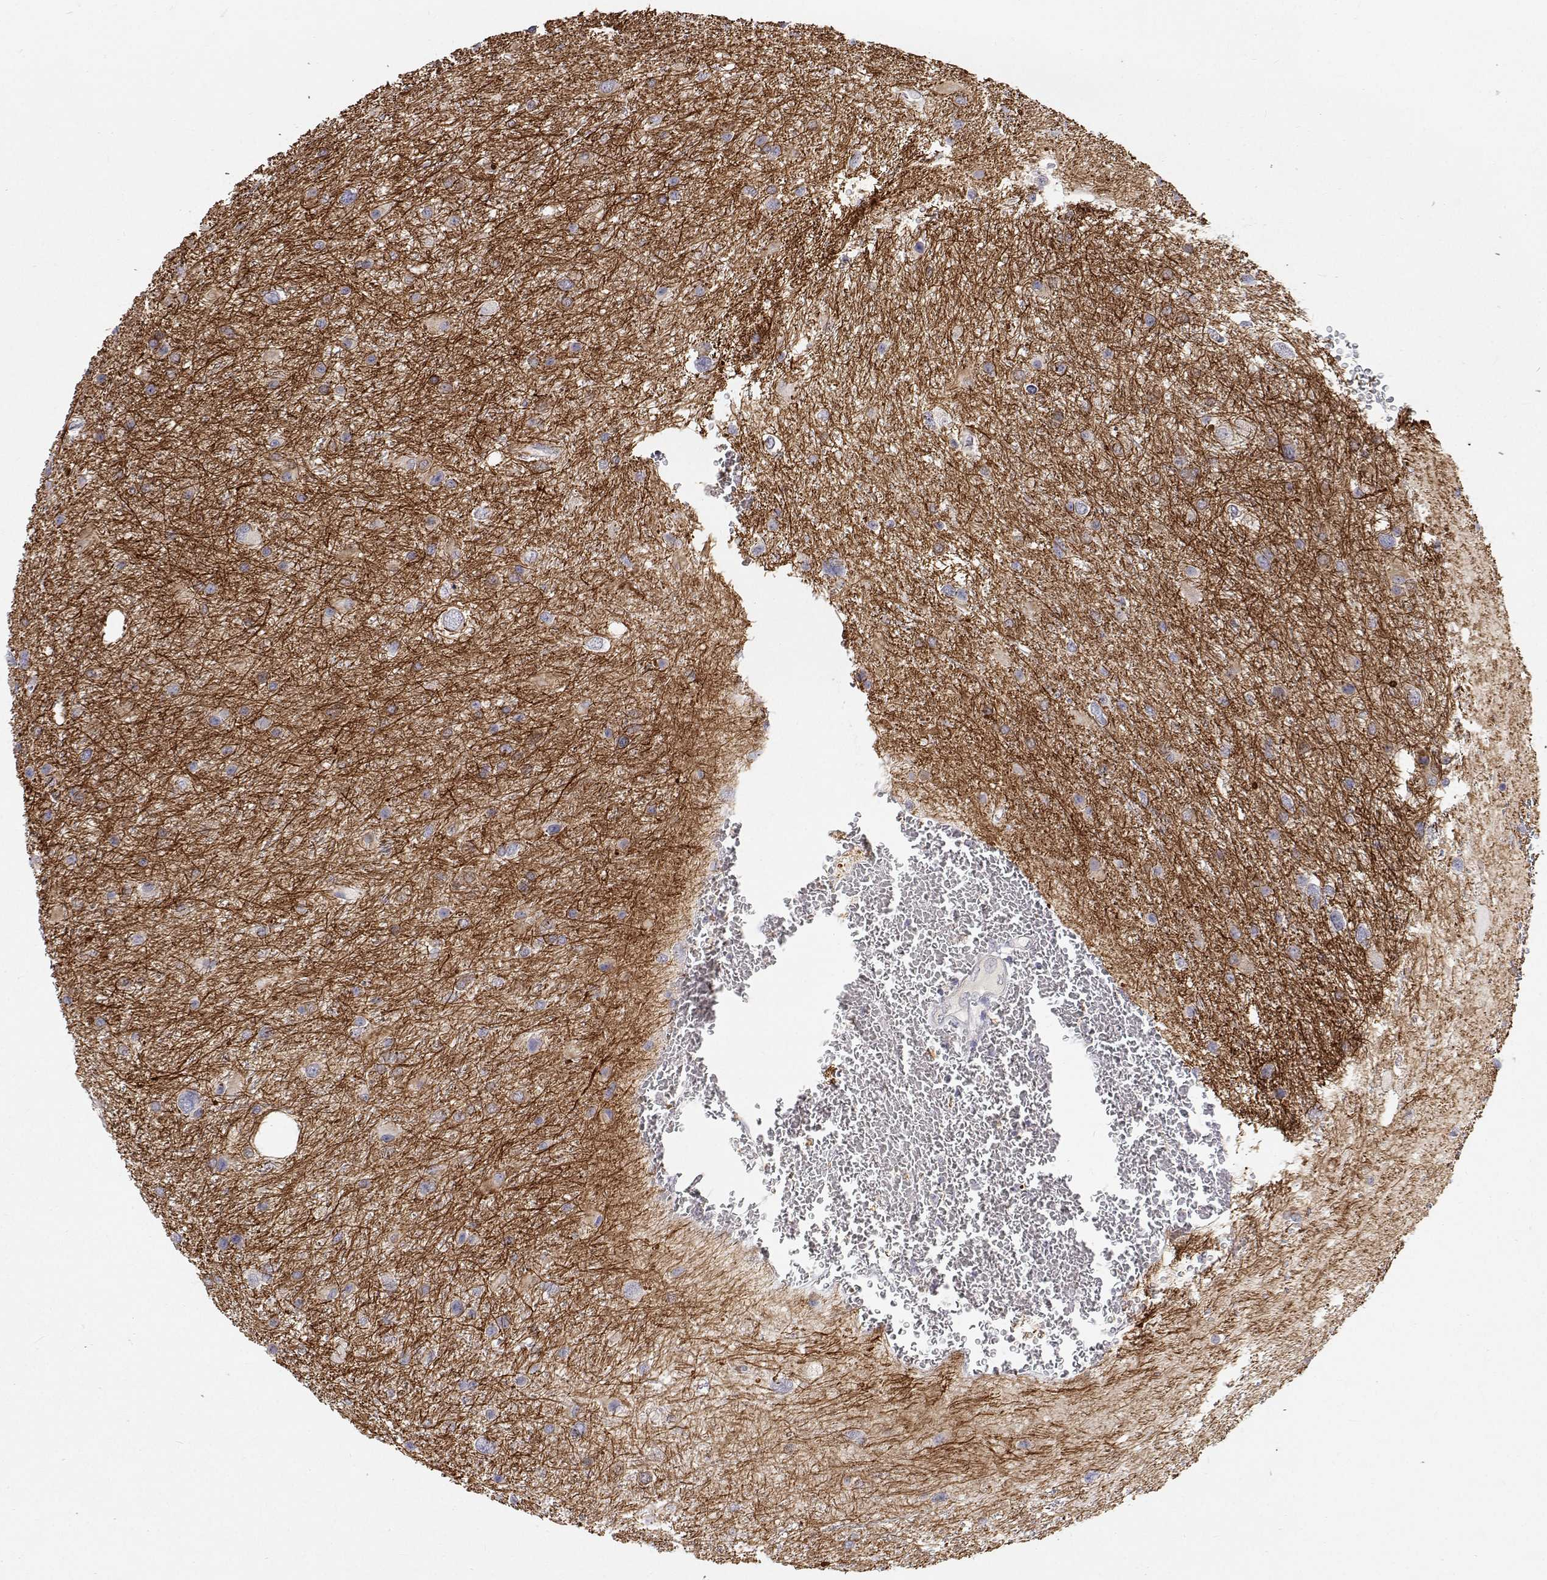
{"staining": {"intensity": "negative", "quantity": "none", "location": "none"}, "tissue": "glioma", "cell_type": "Tumor cells", "image_type": "cancer", "snomed": [{"axis": "morphology", "description": "Glioma, malignant, Low grade"}, {"axis": "topography", "description": "Brain"}], "caption": "Immunohistochemistry (IHC) histopathology image of human malignant low-grade glioma stained for a protein (brown), which demonstrates no positivity in tumor cells. The staining was performed using DAB to visualize the protein expression in brown, while the nuclei were stained in blue with hematoxylin (Magnification: 20x).", "gene": "MYPN", "patient": {"sex": "female", "age": 32}}